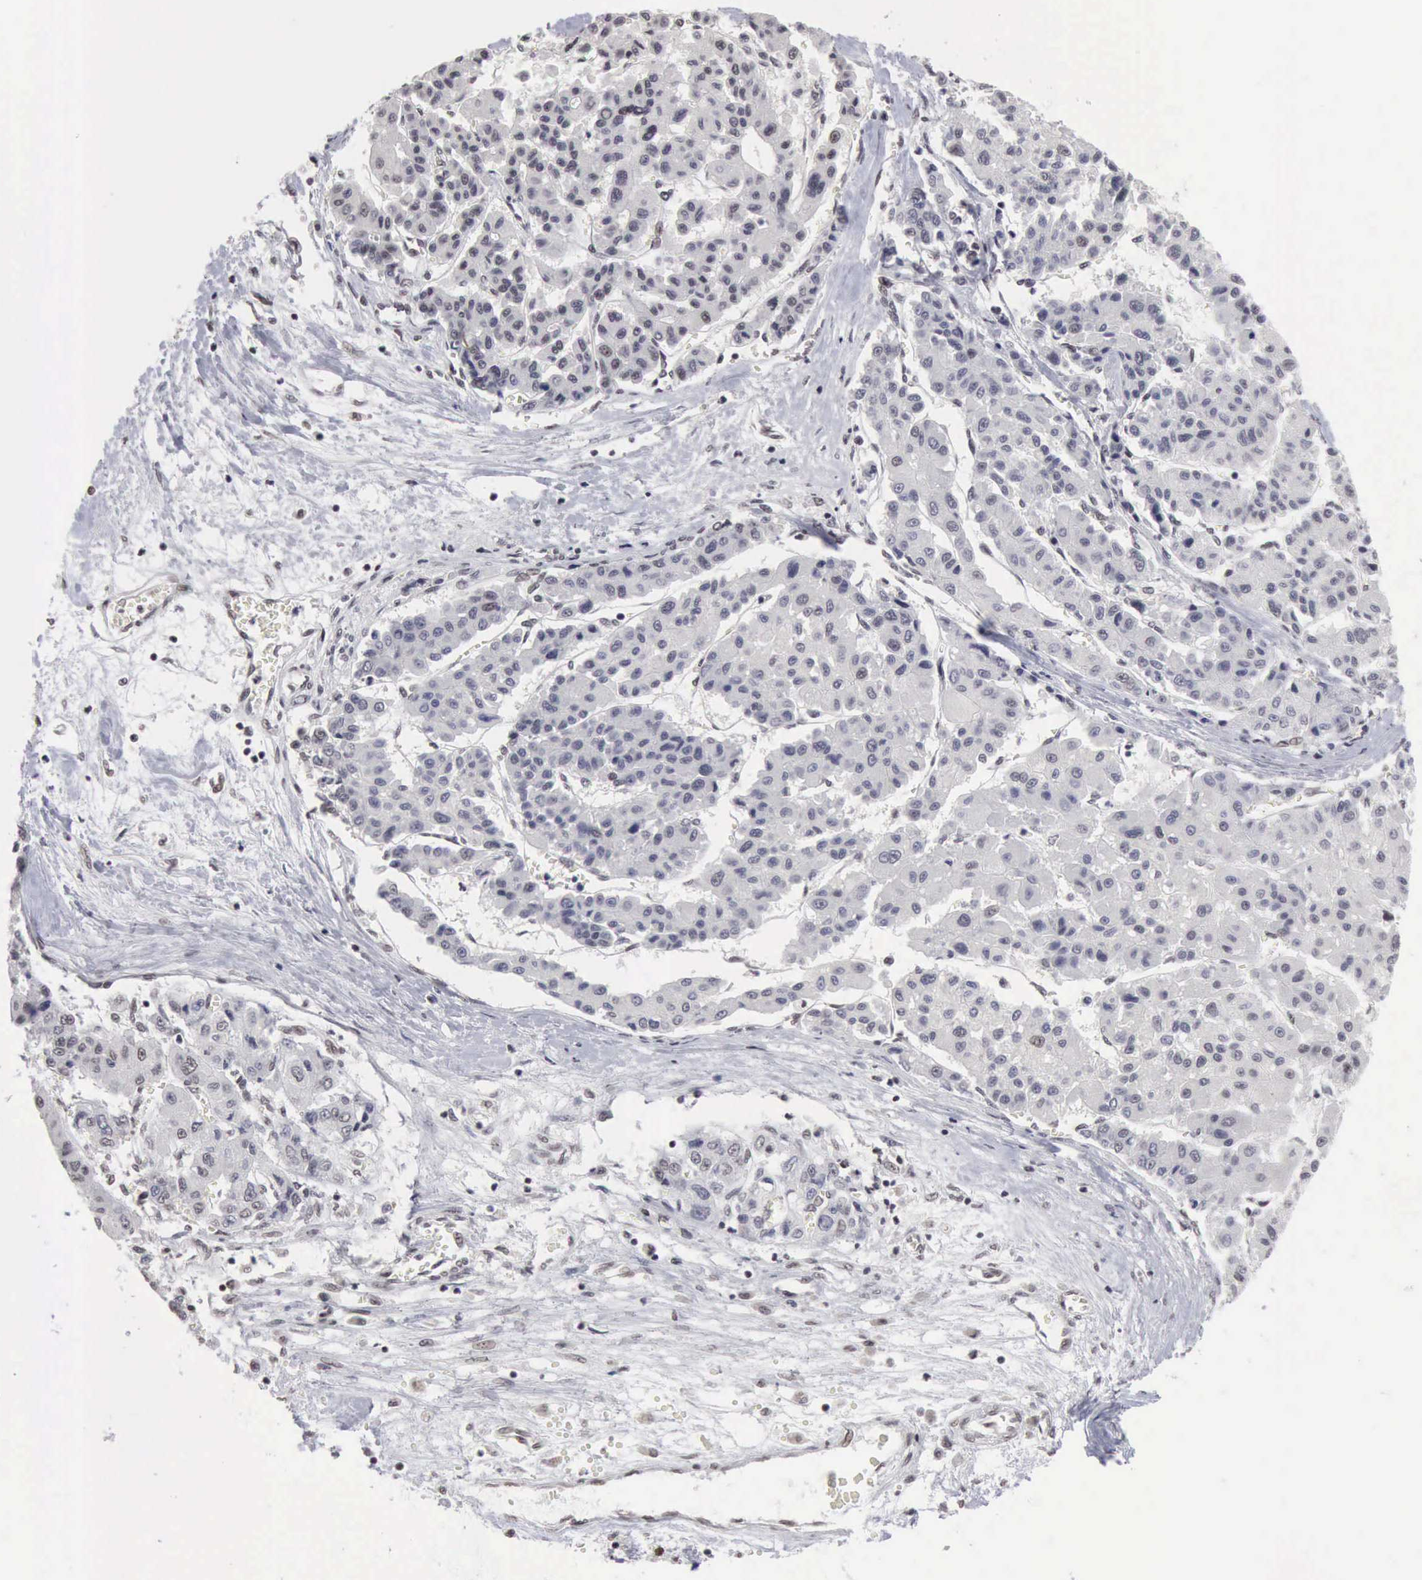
{"staining": {"intensity": "weak", "quantity": "<25%", "location": "nuclear"}, "tissue": "liver cancer", "cell_type": "Tumor cells", "image_type": "cancer", "snomed": [{"axis": "morphology", "description": "Carcinoma, Hepatocellular, NOS"}, {"axis": "topography", "description": "Liver"}], "caption": "Liver hepatocellular carcinoma stained for a protein using immunohistochemistry (IHC) displays no staining tumor cells.", "gene": "TAF1", "patient": {"sex": "male", "age": 64}}